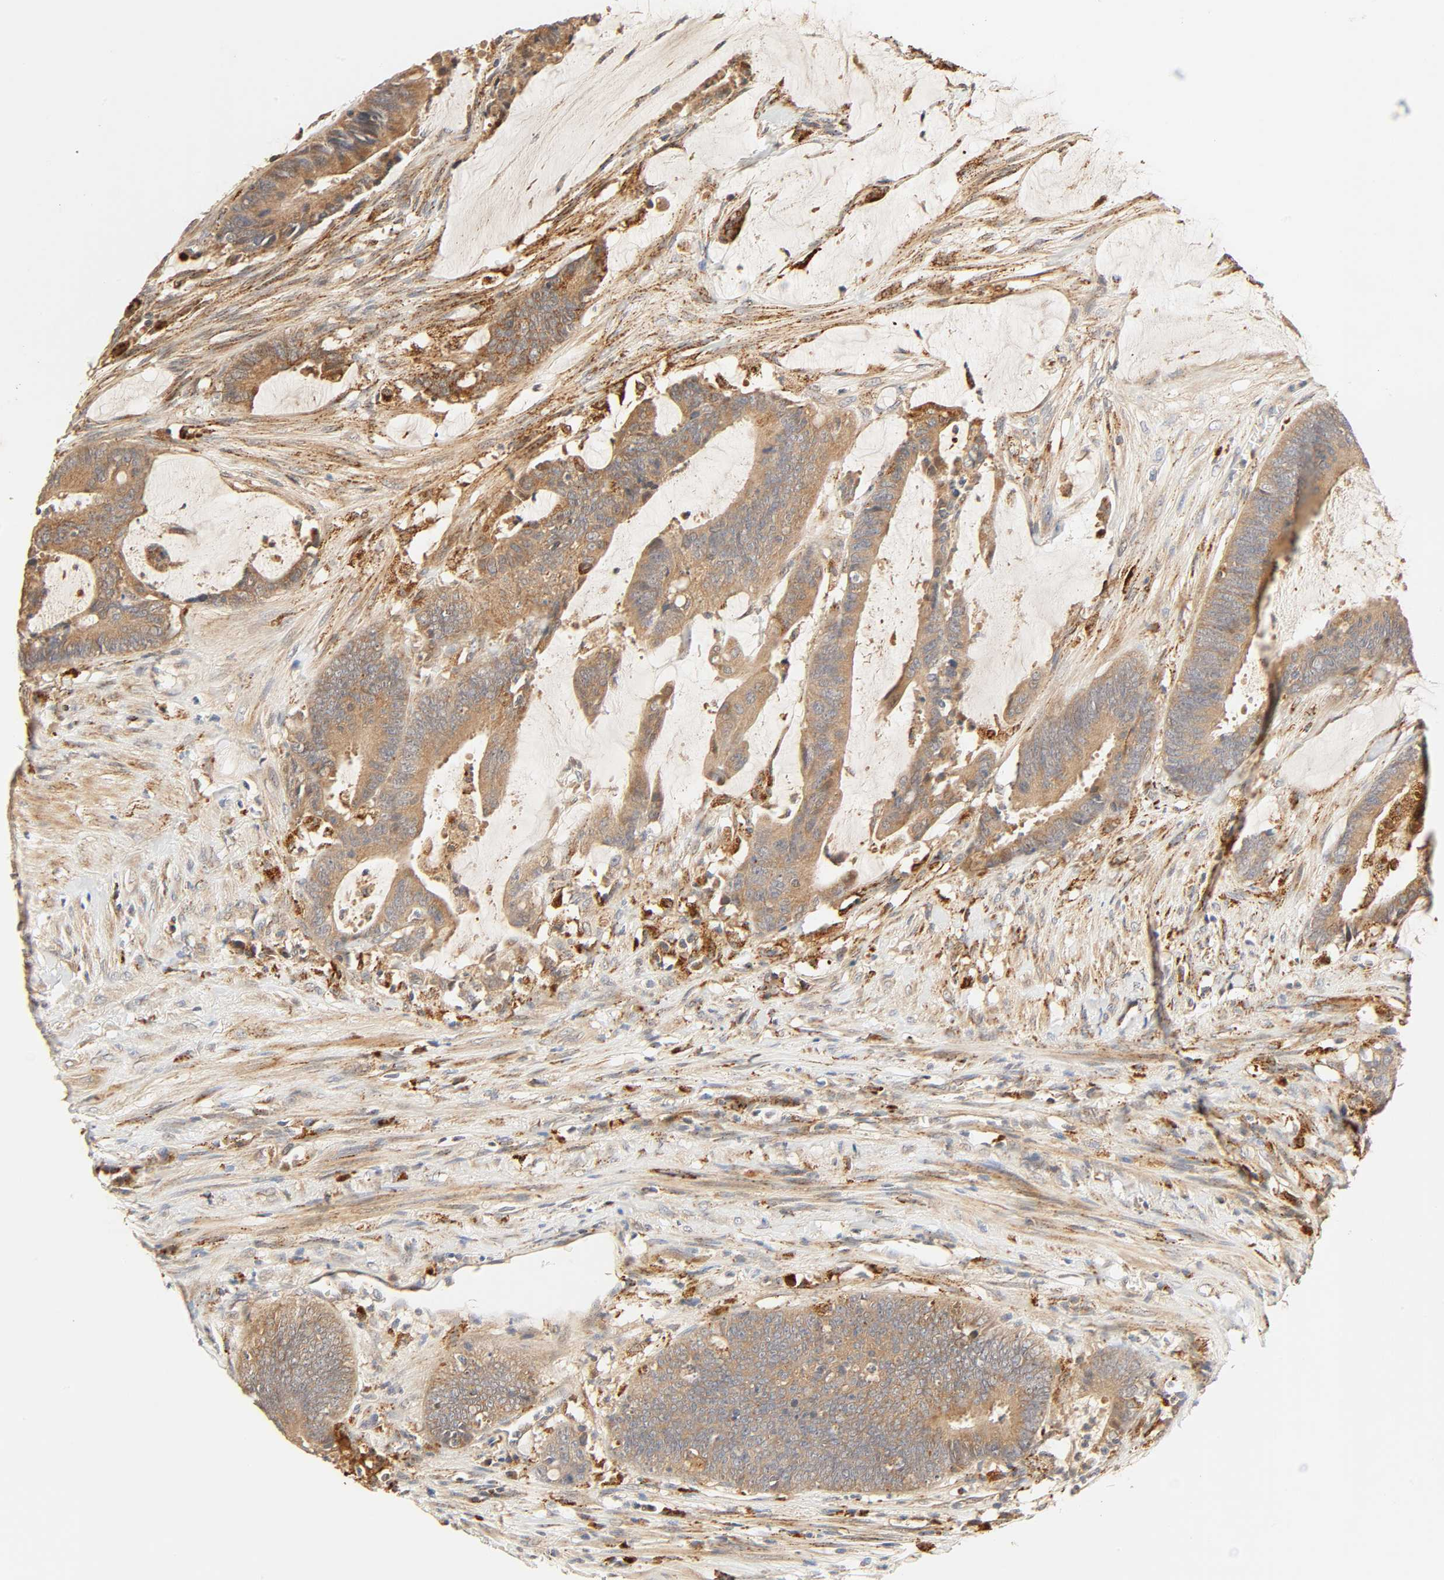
{"staining": {"intensity": "moderate", "quantity": ">75%", "location": "cytoplasmic/membranous"}, "tissue": "colorectal cancer", "cell_type": "Tumor cells", "image_type": "cancer", "snomed": [{"axis": "morphology", "description": "Adenocarcinoma, NOS"}, {"axis": "topography", "description": "Rectum"}], "caption": "Protein staining of colorectal adenocarcinoma tissue exhibits moderate cytoplasmic/membranous staining in approximately >75% of tumor cells.", "gene": "MAPK6", "patient": {"sex": "female", "age": 66}}